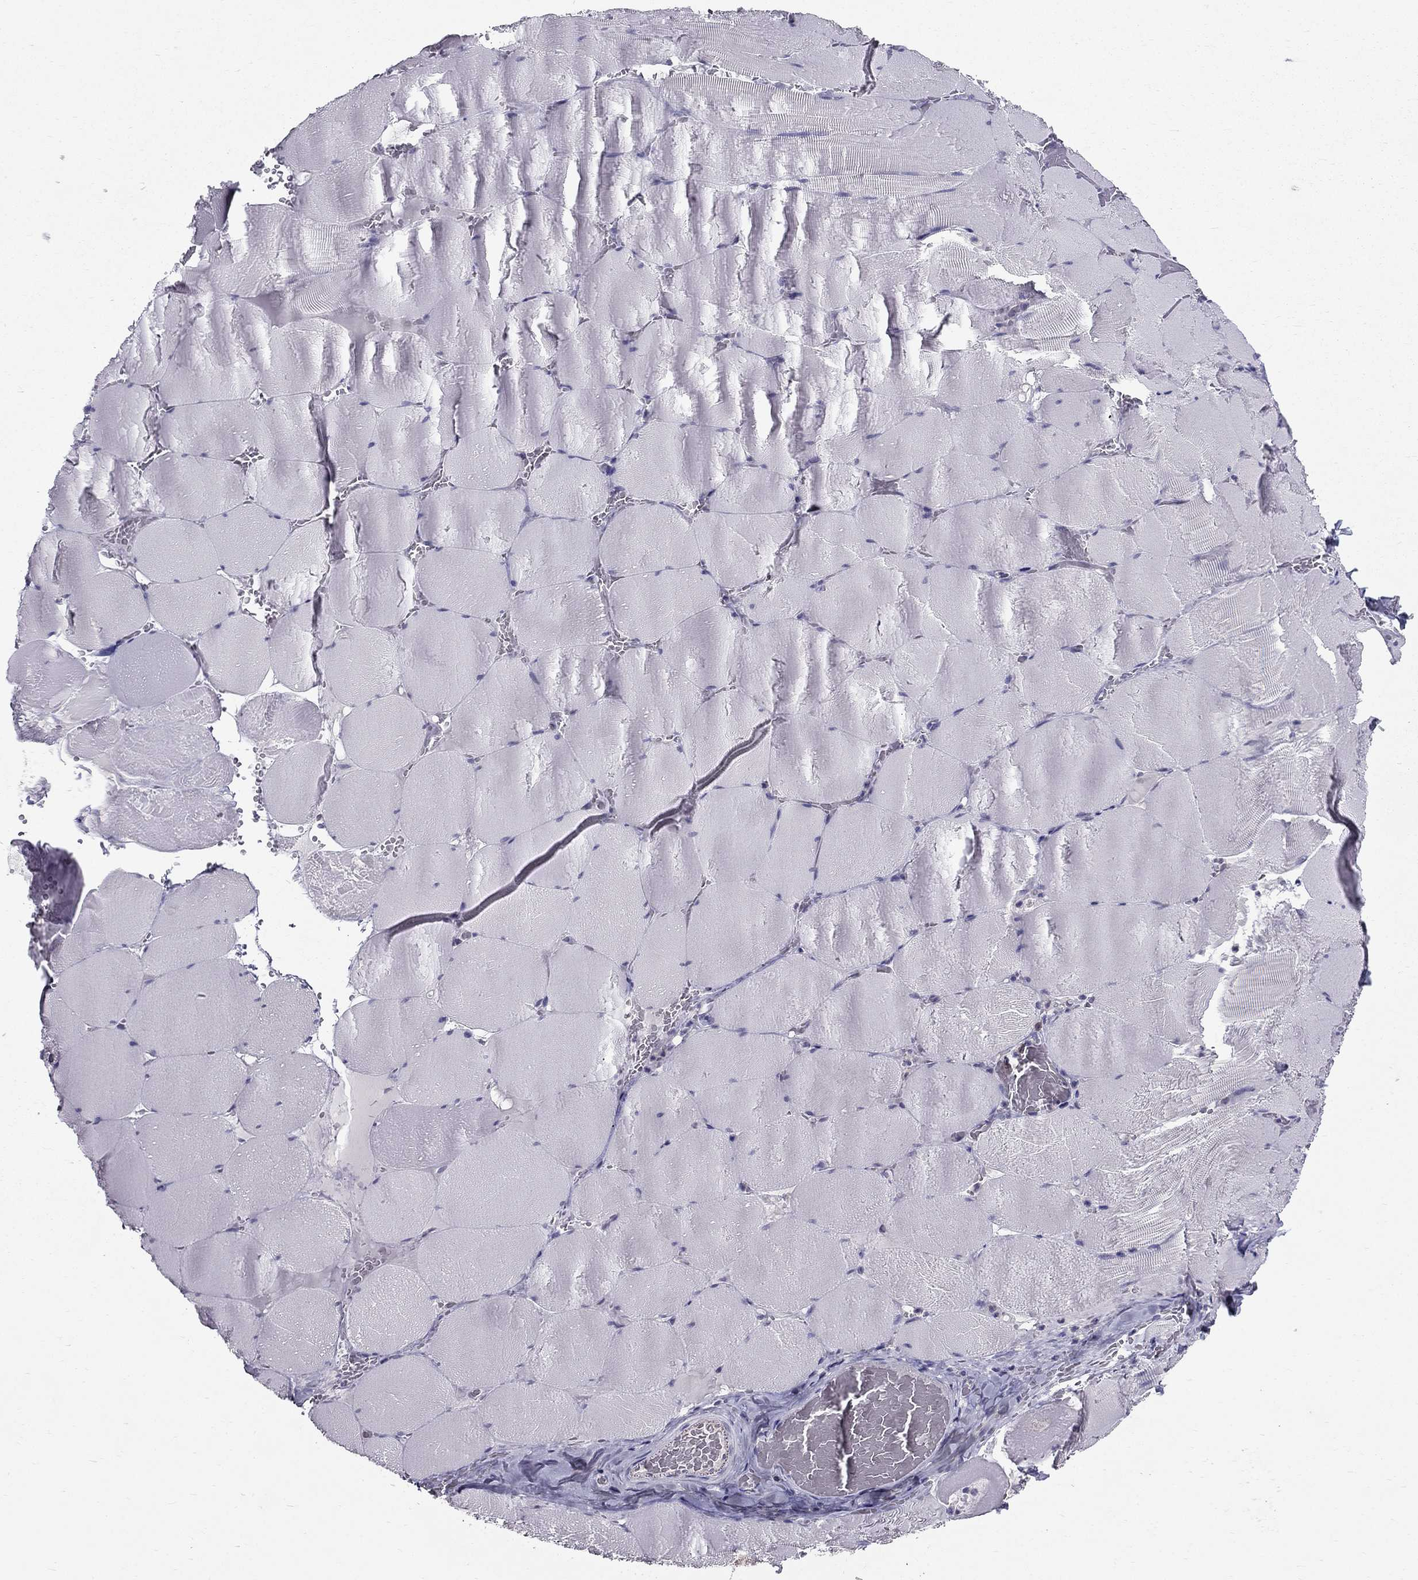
{"staining": {"intensity": "negative", "quantity": "none", "location": "none"}, "tissue": "skeletal muscle", "cell_type": "Myocytes", "image_type": "normal", "snomed": [{"axis": "morphology", "description": "Normal tissue, NOS"}, {"axis": "morphology", "description": "Malignant melanoma, Metastatic site"}, {"axis": "topography", "description": "Skeletal muscle"}], "caption": "This is a image of IHC staining of unremarkable skeletal muscle, which shows no expression in myocytes.", "gene": "AAK1", "patient": {"sex": "male", "age": 50}}